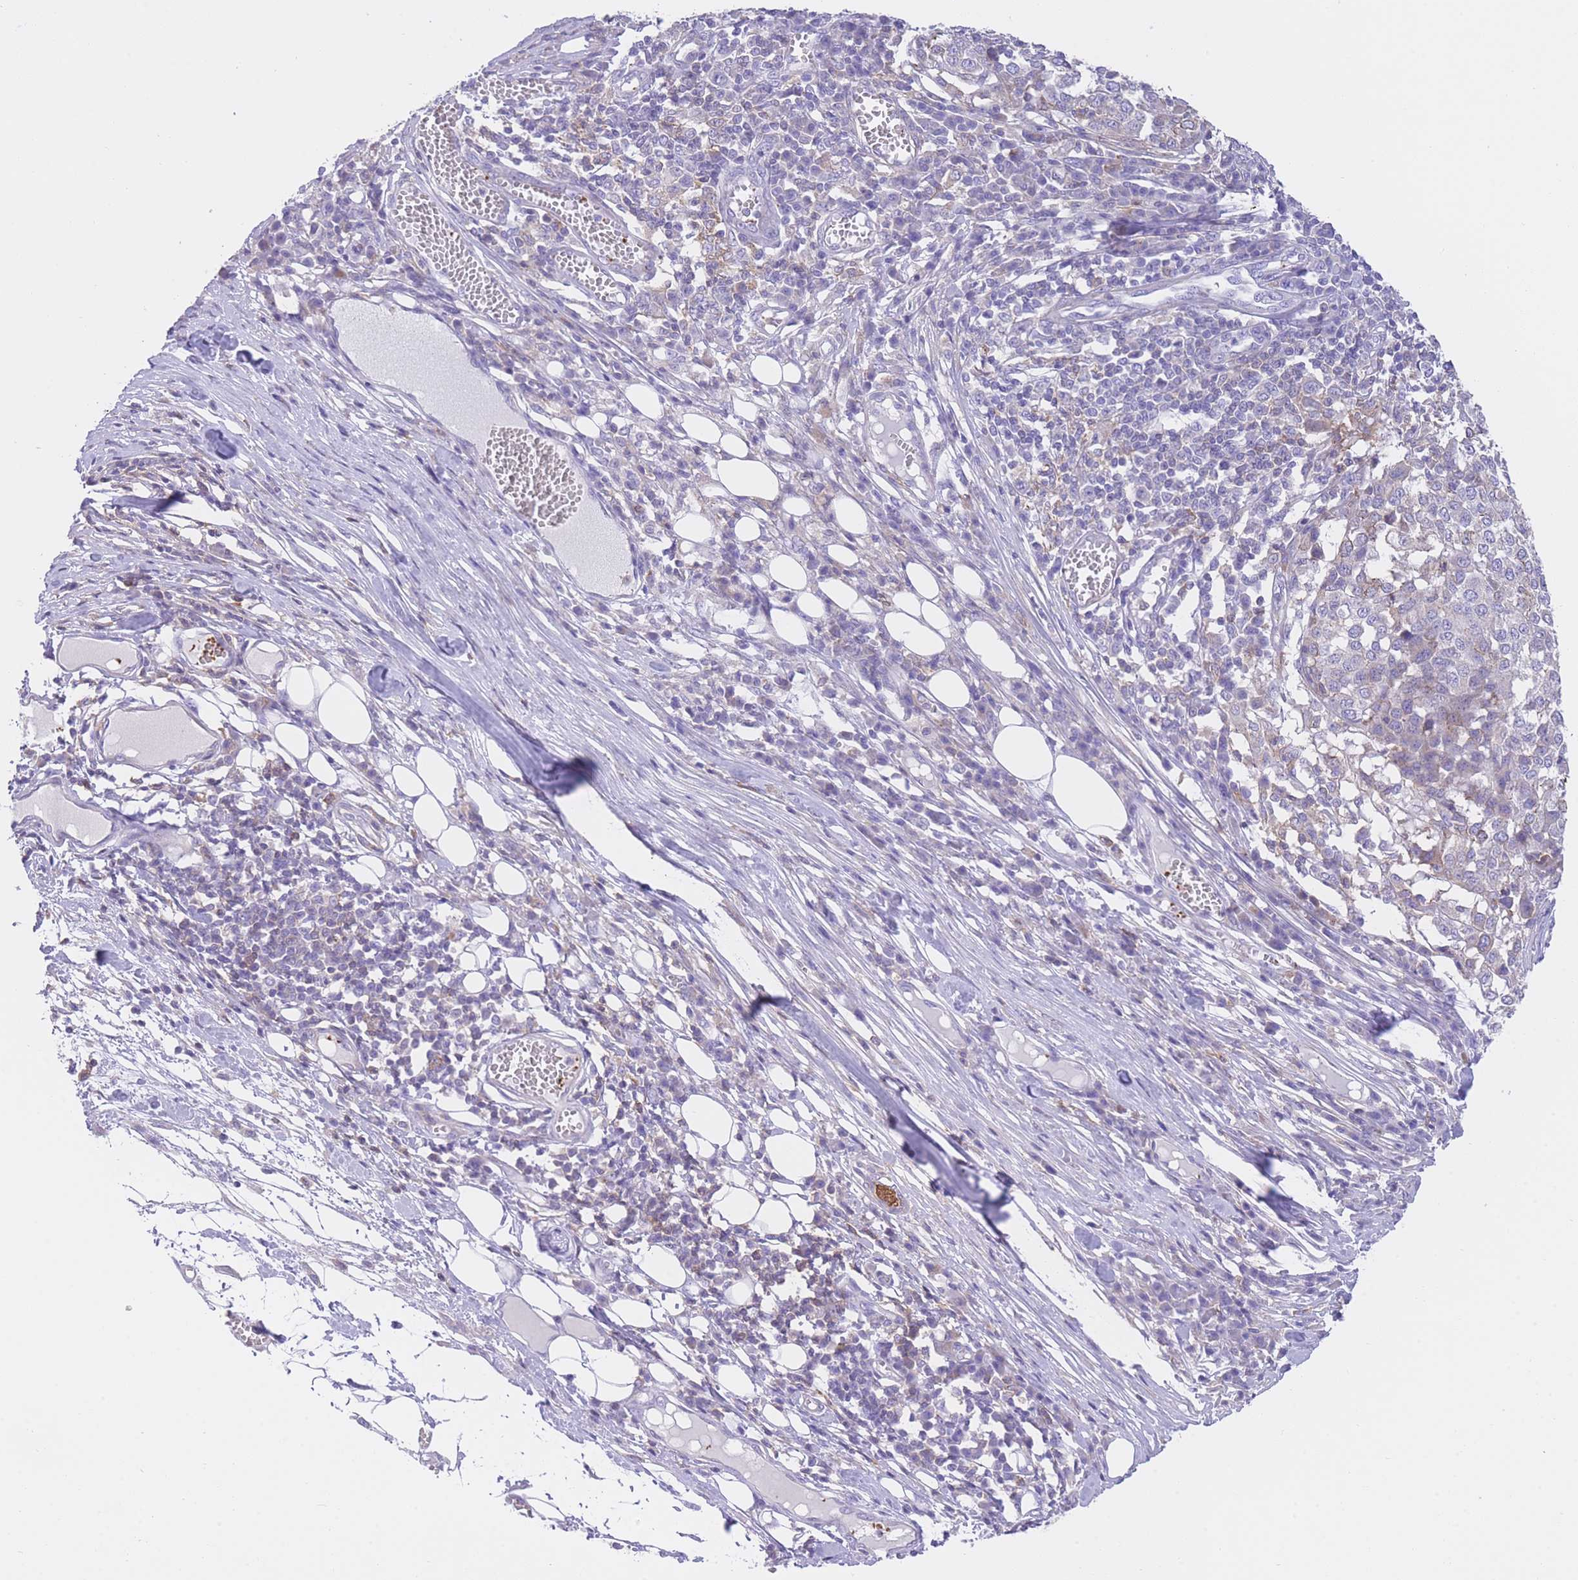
{"staining": {"intensity": "negative", "quantity": "none", "location": "none"}, "tissue": "melanoma", "cell_type": "Tumor cells", "image_type": "cancer", "snomed": [{"axis": "morphology", "description": "Malignant melanoma, Metastatic site"}, {"axis": "topography", "description": "Lymph node"}], "caption": "An immunohistochemistry (IHC) image of melanoma is shown. There is no staining in tumor cells of melanoma.", "gene": "LDB3", "patient": {"sex": "male", "age": 44}}